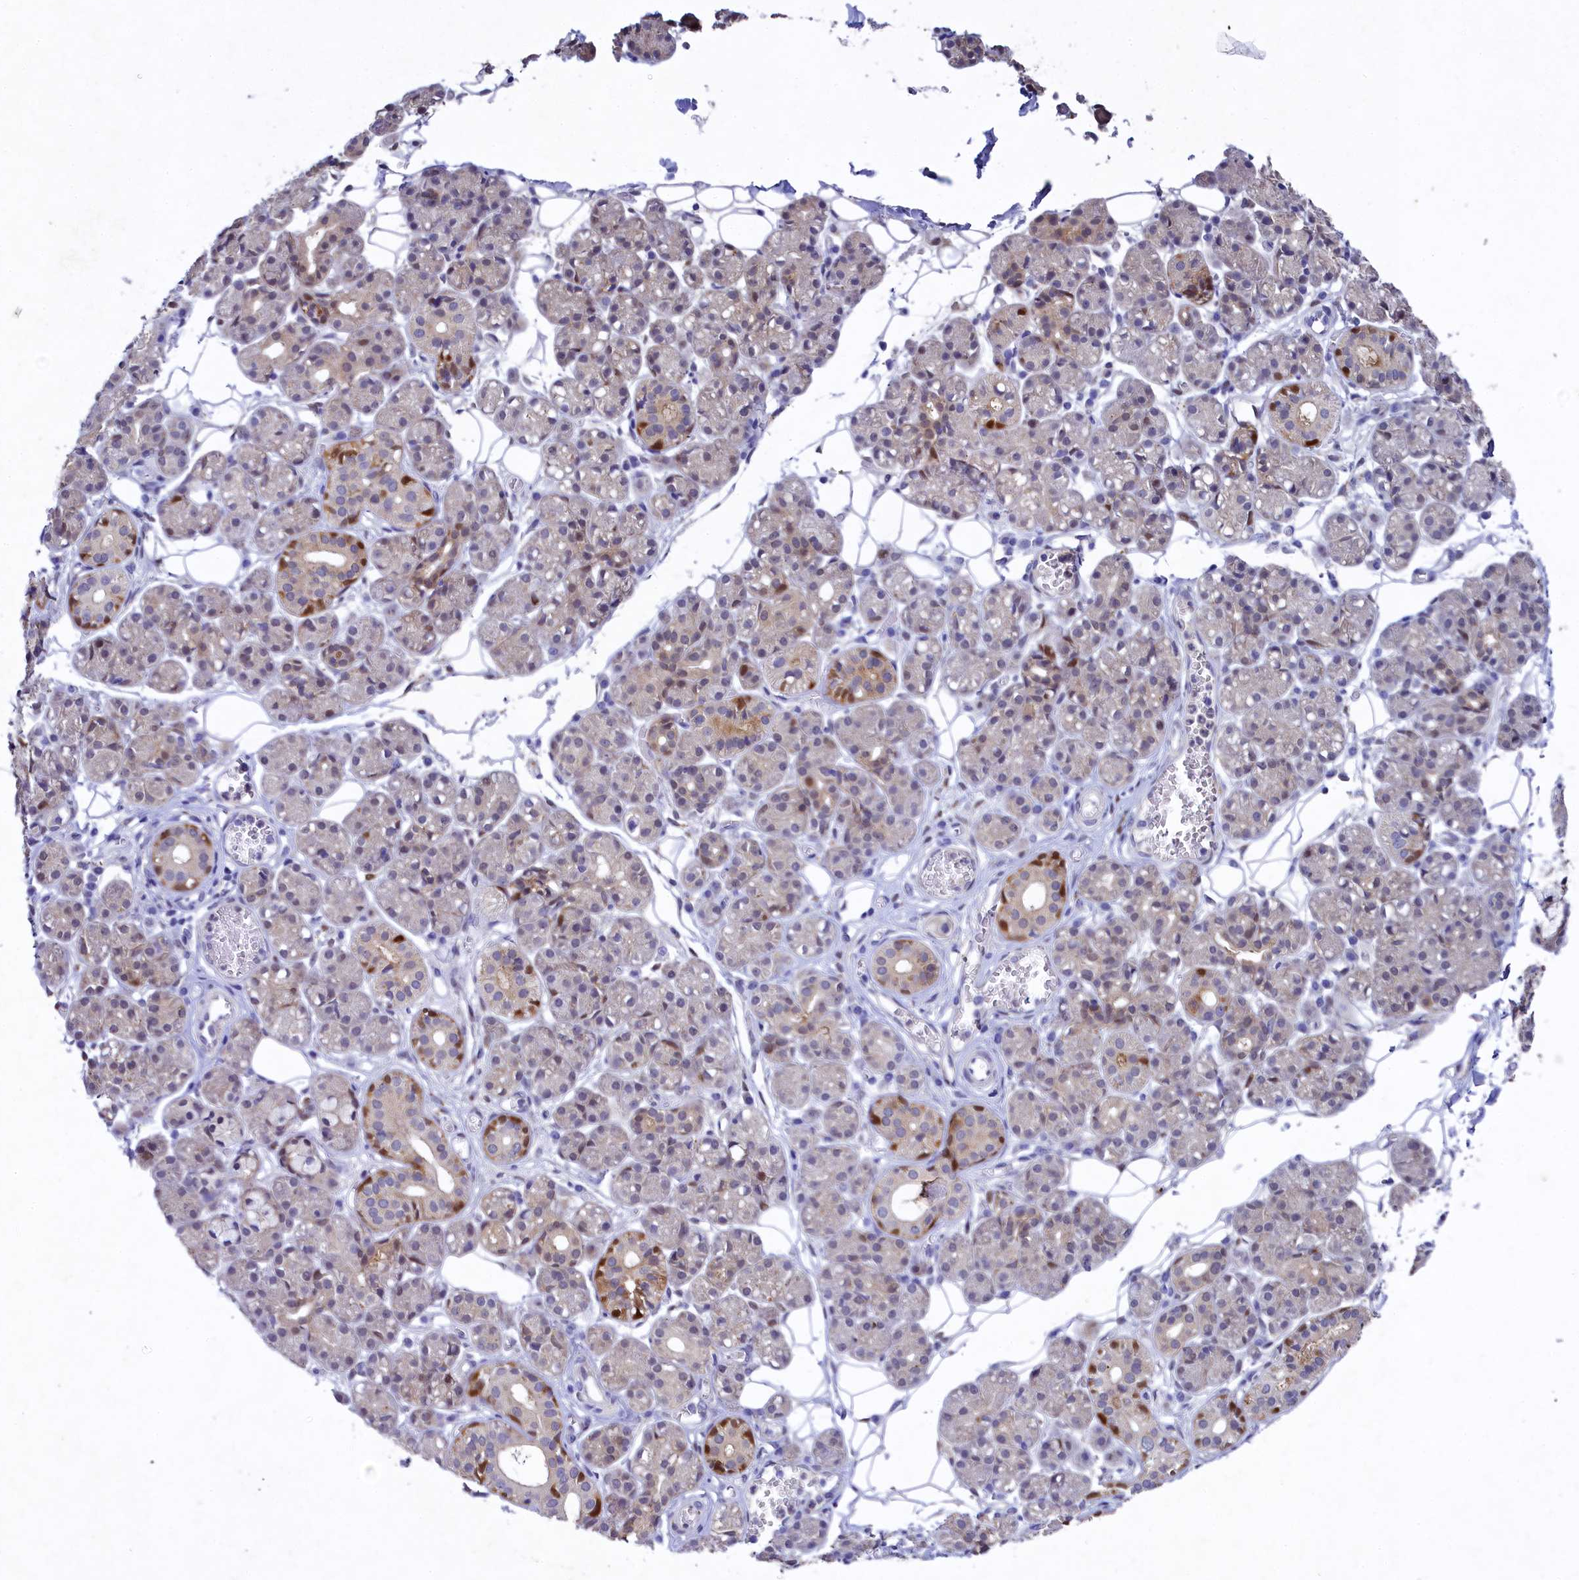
{"staining": {"intensity": "strong", "quantity": "<25%", "location": "cytoplasmic/membranous"}, "tissue": "salivary gland", "cell_type": "Glandular cells", "image_type": "normal", "snomed": [{"axis": "morphology", "description": "Normal tissue, NOS"}, {"axis": "topography", "description": "Salivary gland"}], "caption": "This image reveals immunohistochemistry staining of normal human salivary gland, with medium strong cytoplasmic/membranous positivity in about <25% of glandular cells.", "gene": "TGDS", "patient": {"sex": "male", "age": 63}}